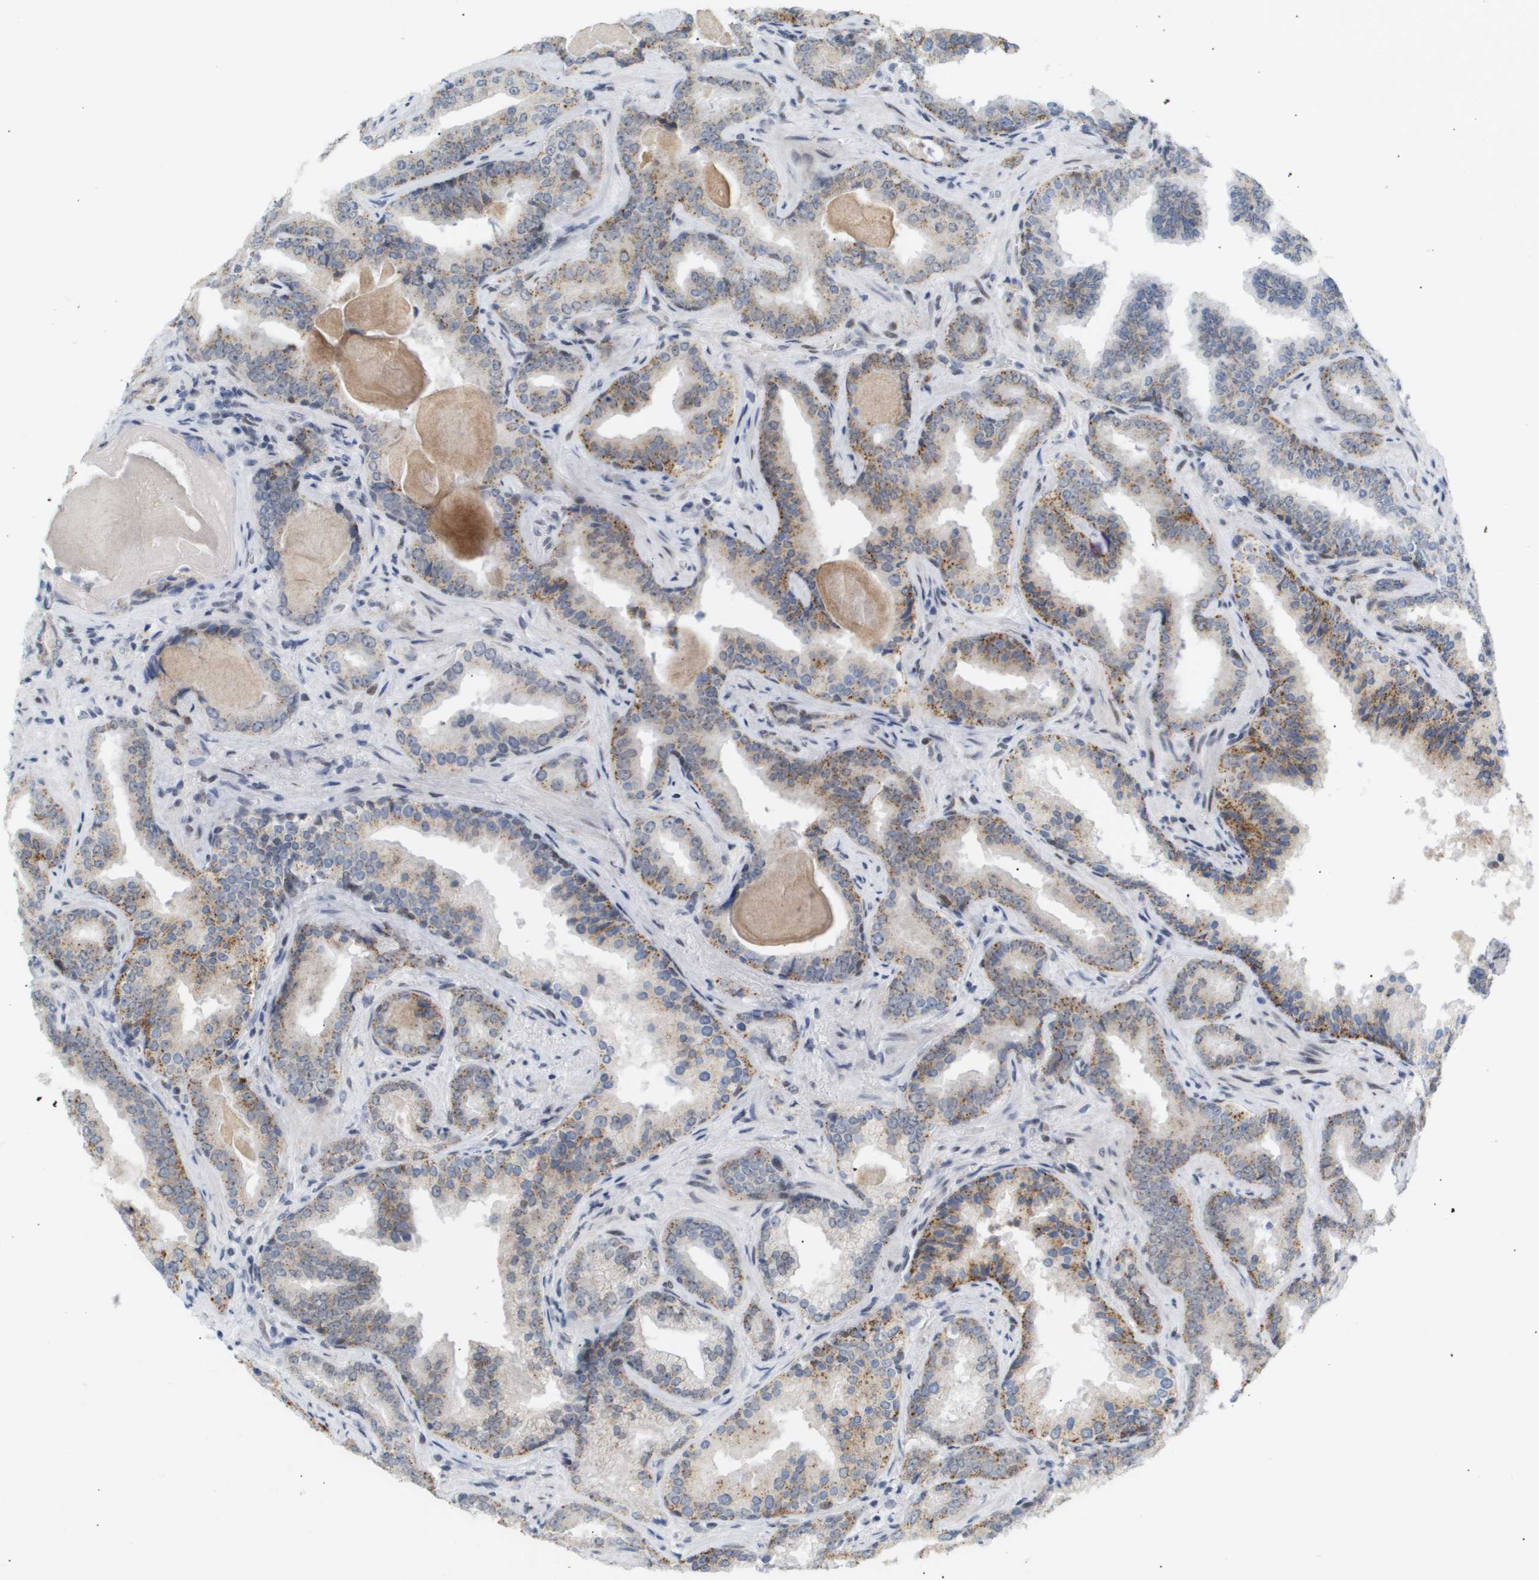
{"staining": {"intensity": "moderate", "quantity": ">75%", "location": "cytoplasmic/membranous"}, "tissue": "prostate cancer", "cell_type": "Tumor cells", "image_type": "cancer", "snomed": [{"axis": "morphology", "description": "Adenocarcinoma, Low grade"}, {"axis": "topography", "description": "Prostate"}], "caption": "The photomicrograph exhibits a brown stain indicating the presence of a protein in the cytoplasmic/membranous of tumor cells in prostate cancer.", "gene": "PPARD", "patient": {"sex": "male", "age": 60}}